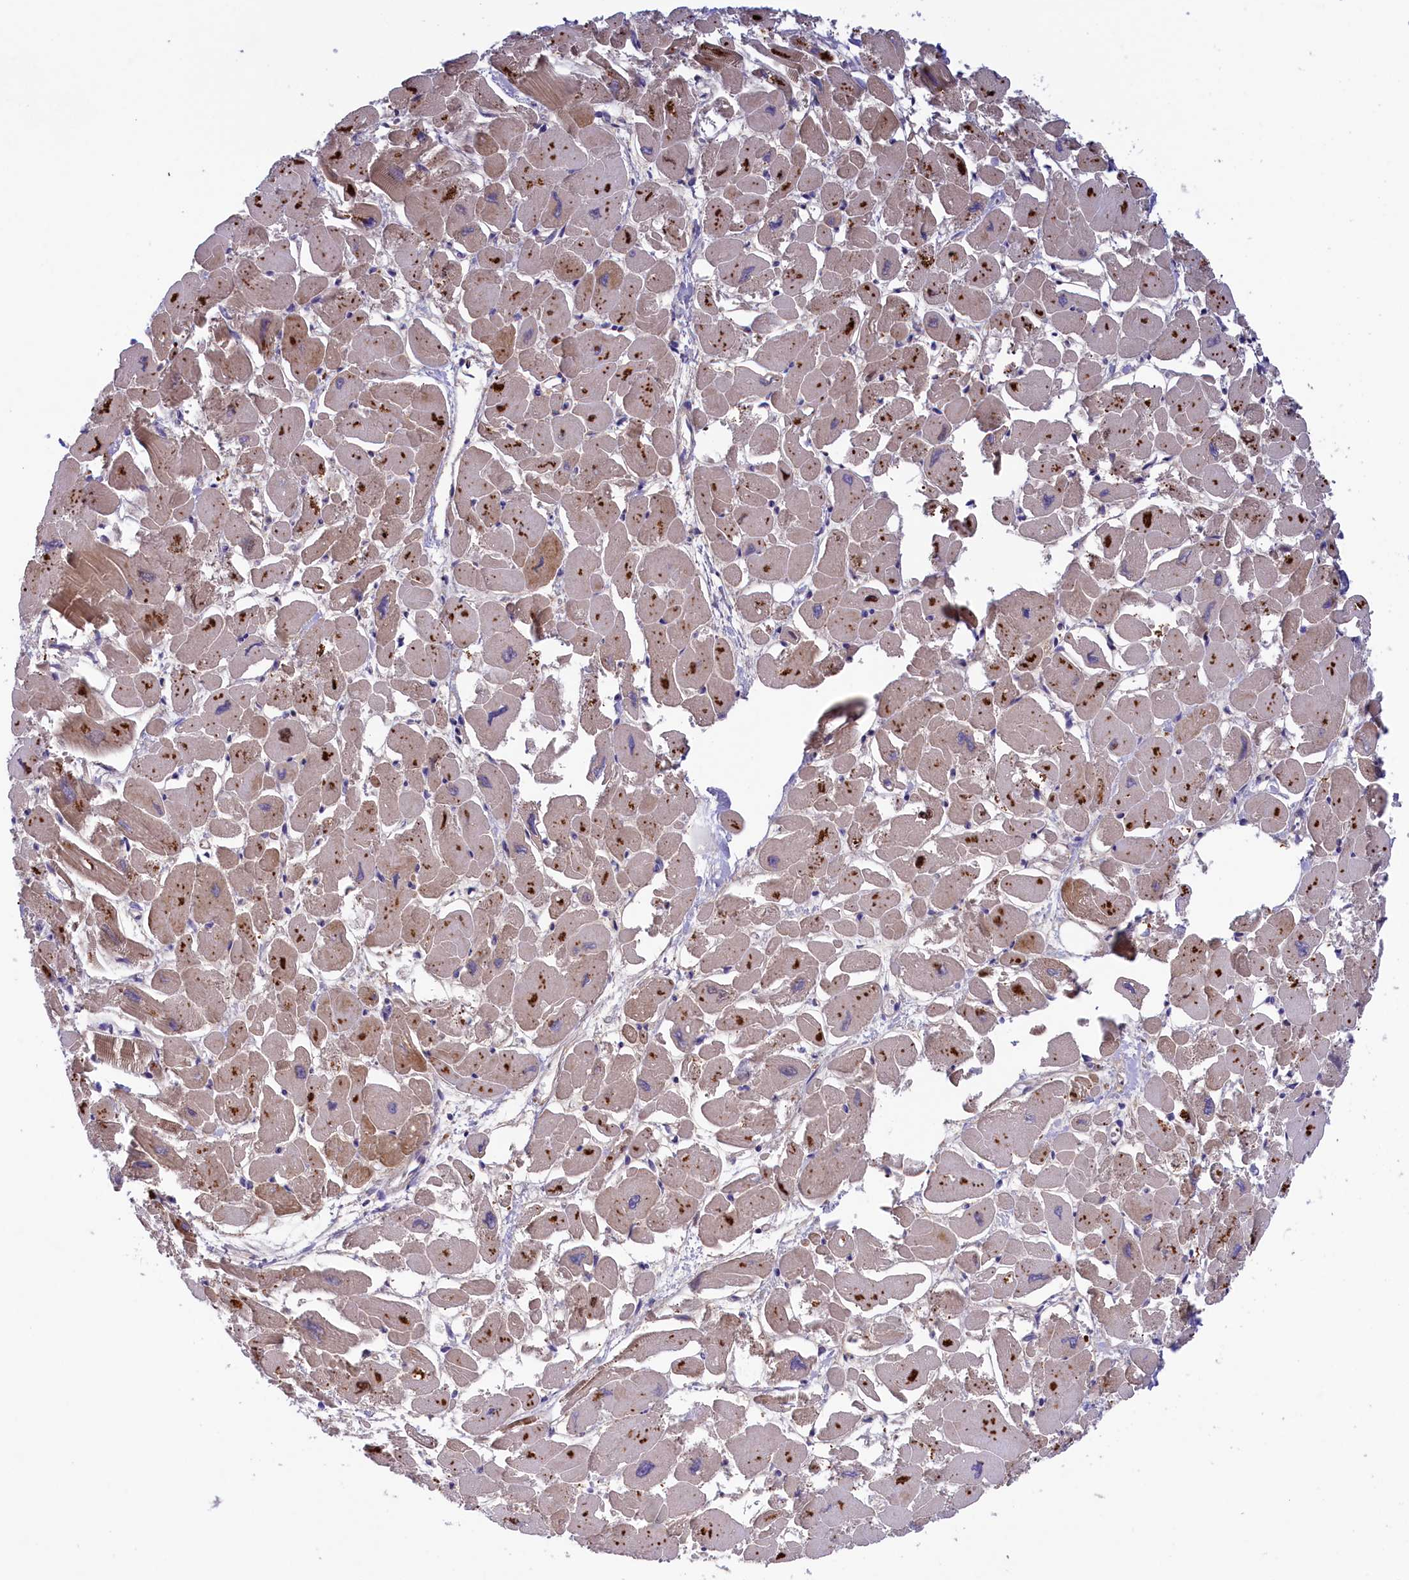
{"staining": {"intensity": "moderate", "quantity": "25%-75%", "location": "cytoplasmic/membranous"}, "tissue": "heart muscle", "cell_type": "Cardiomyocytes", "image_type": "normal", "snomed": [{"axis": "morphology", "description": "Normal tissue, NOS"}, {"axis": "topography", "description": "Heart"}], "caption": "Brown immunohistochemical staining in normal heart muscle displays moderate cytoplasmic/membranous staining in about 25%-75% of cardiomyocytes. The protein is stained brown, and the nuclei are stained in blue (DAB (3,3'-diaminobenzidine) IHC with brightfield microscopy, high magnification).", "gene": "STYX", "patient": {"sex": "male", "age": 54}}